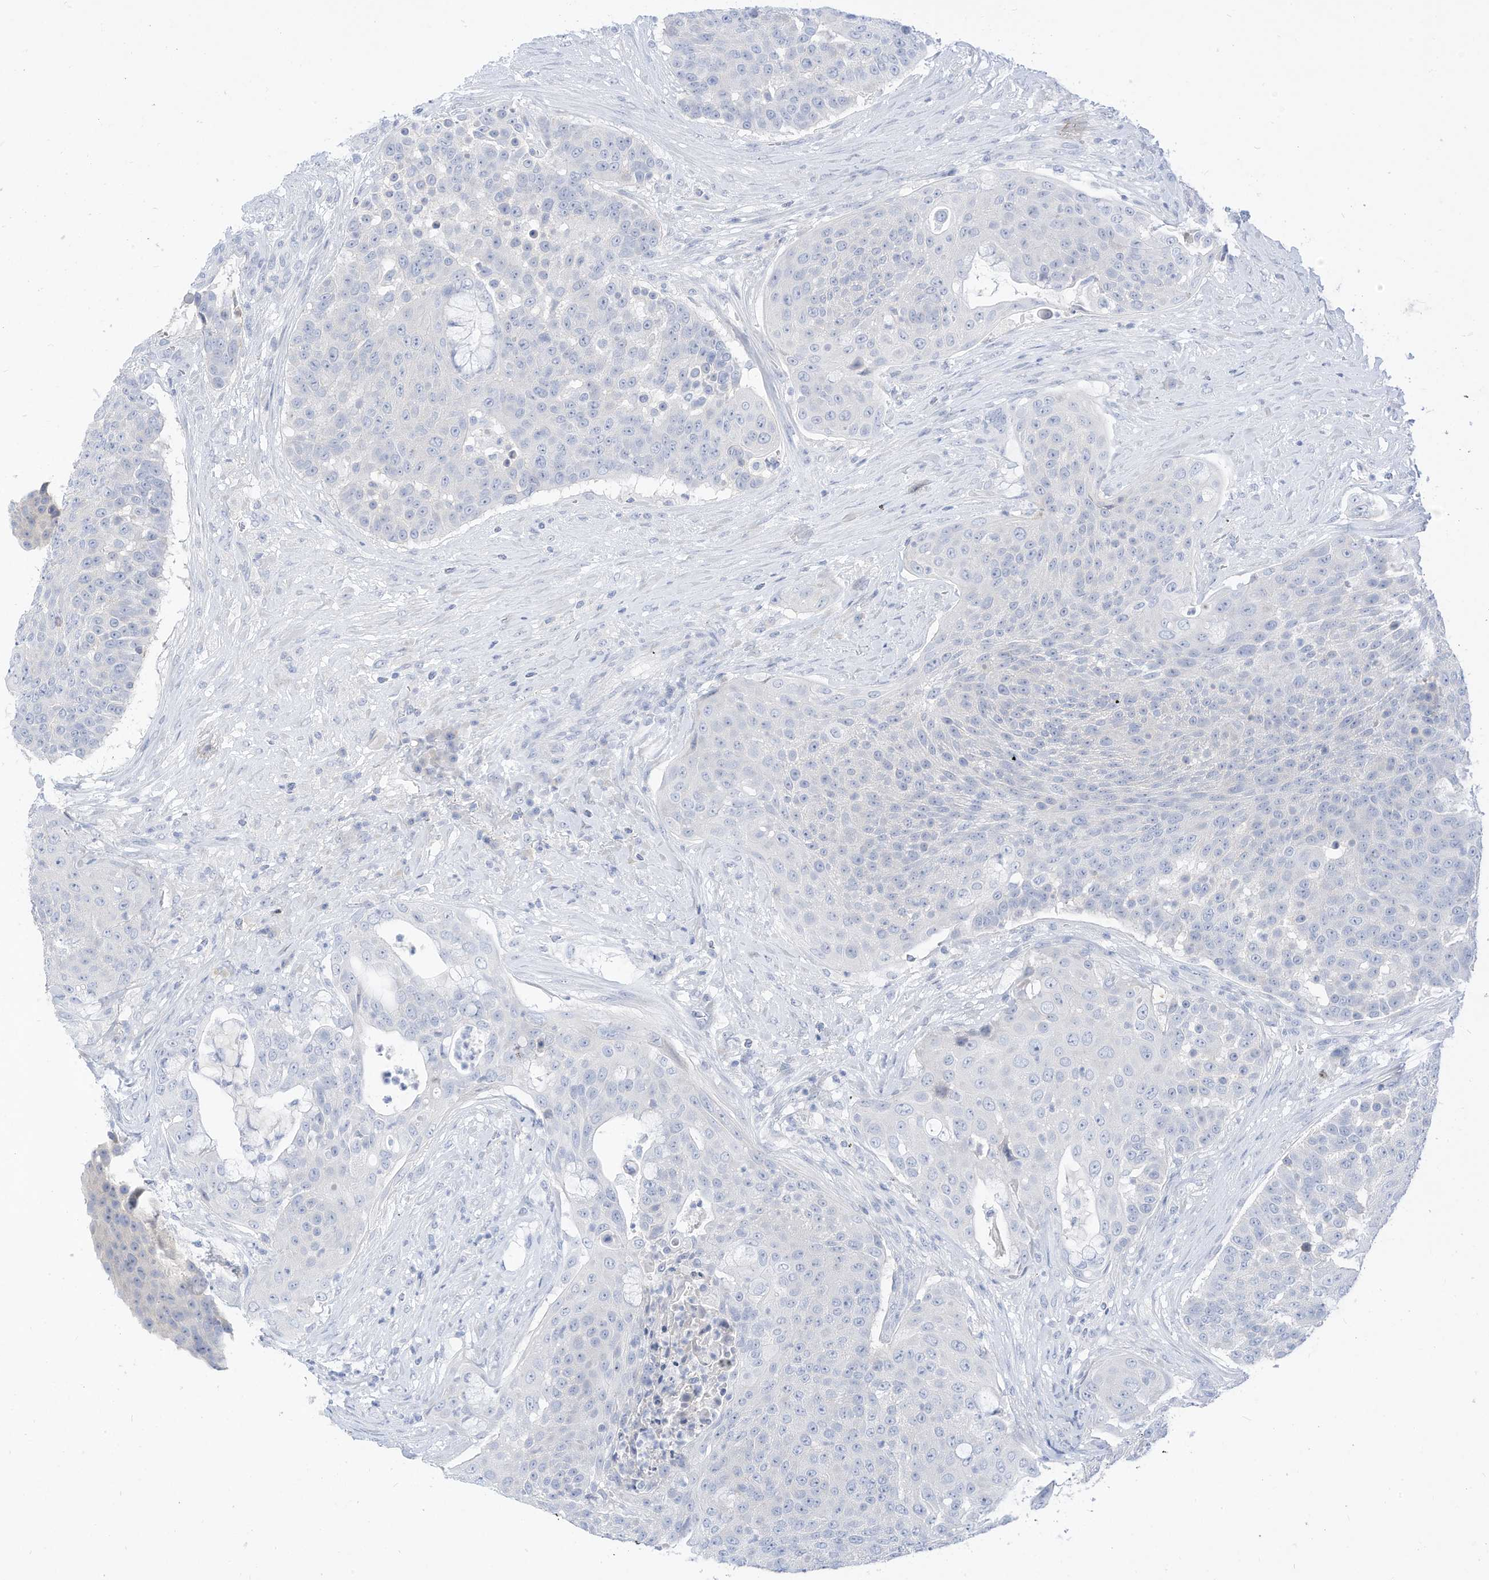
{"staining": {"intensity": "negative", "quantity": "none", "location": "none"}, "tissue": "urothelial cancer", "cell_type": "Tumor cells", "image_type": "cancer", "snomed": [{"axis": "morphology", "description": "Urothelial carcinoma, High grade"}, {"axis": "topography", "description": "Urinary bladder"}], "caption": "Tumor cells show no significant protein positivity in urothelial cancer.", "gene": "SPOCD1", "patient": {"sex": "female", "age": 63}}